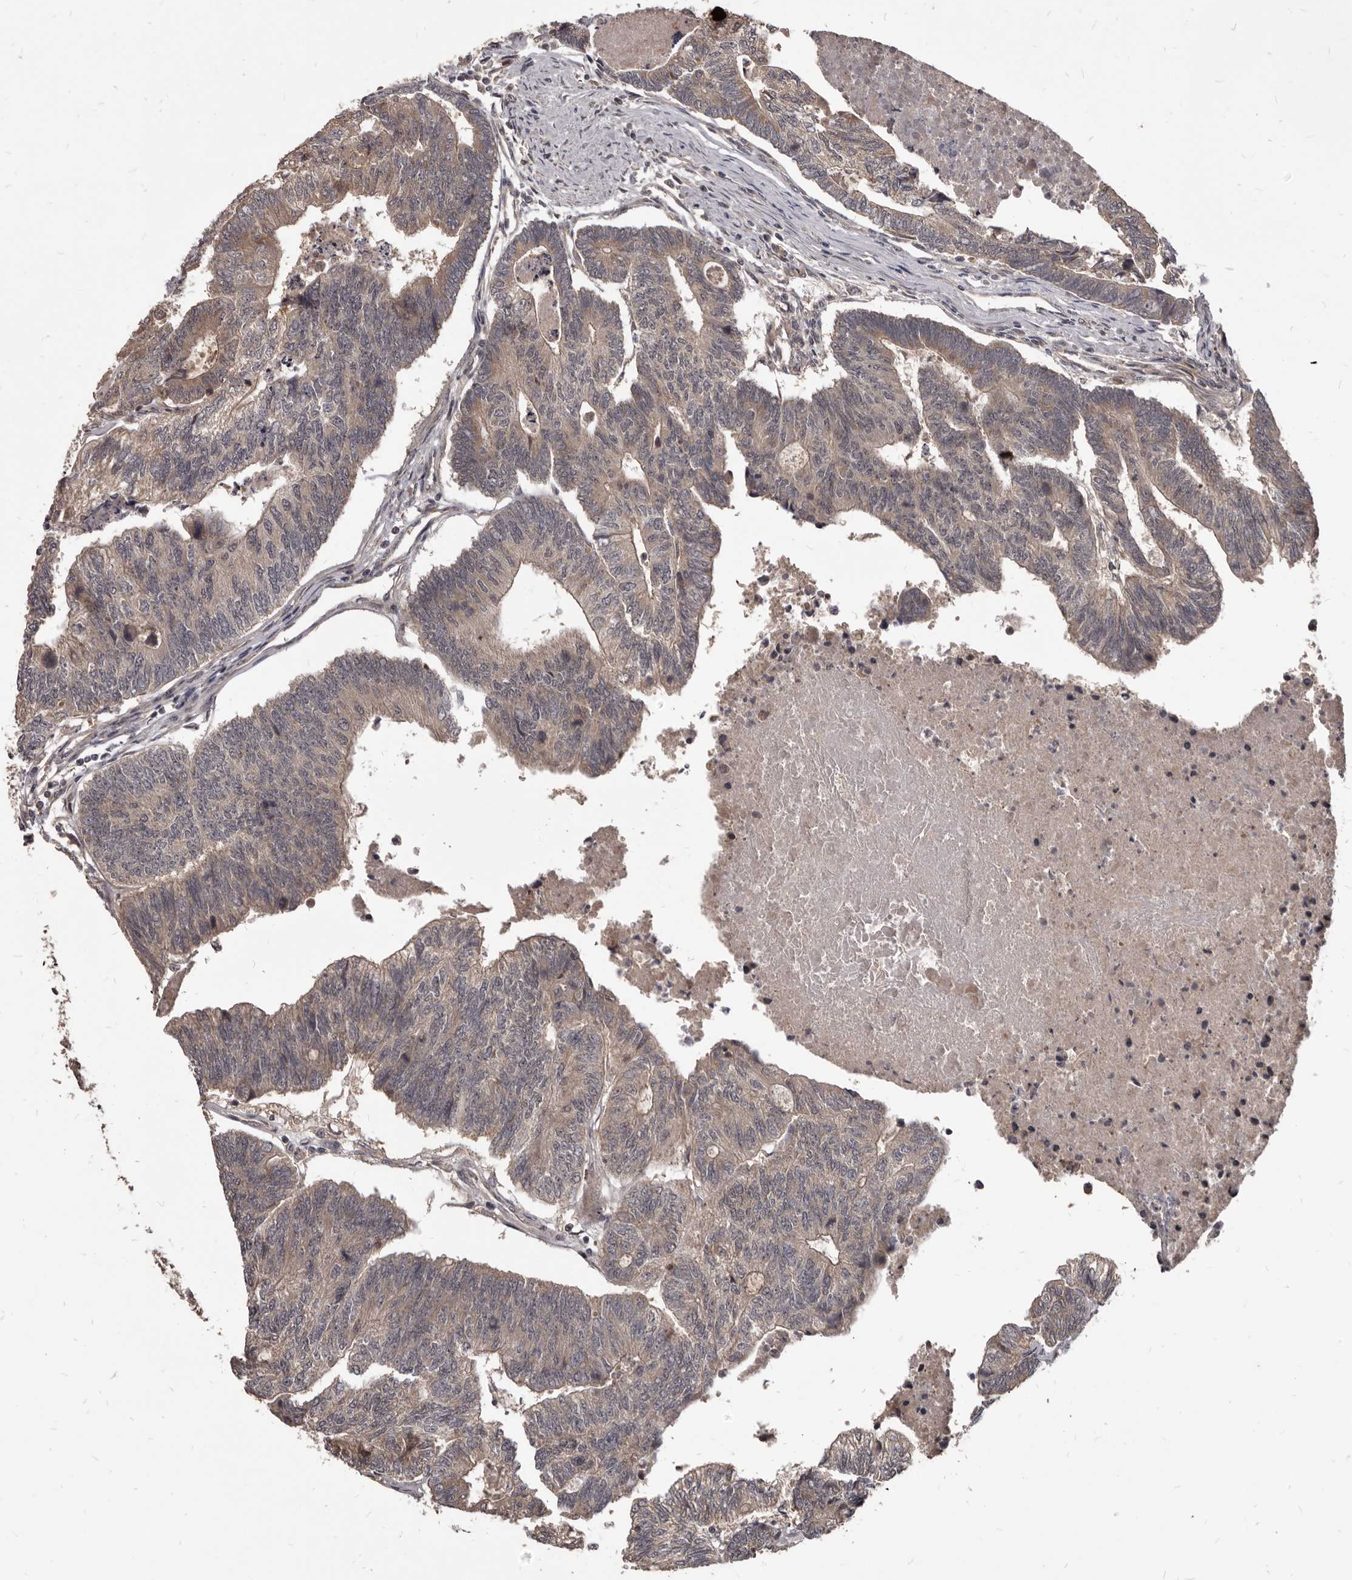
{"staining": {"intensity": "weak", "quantity": ">75%", "location": "cytoplasmic/membranous"}, "tissue": "colorectal cancer", "cell_type": "Tumor cells", "image_type": "cancer", "snomed": [{"axis": "morphology", "description": "Adenocarcinoma, NOS"}, {"axis": "topography", "description": "Colon"}], "caption": "Immunohistochemical staining of colorectal cancer displays weak cytoplasmic/membranous protein expression in approximately >75% of tumor cells.", "gene": "GABPB2", "patient": {"sex": "female", "age": 67}}